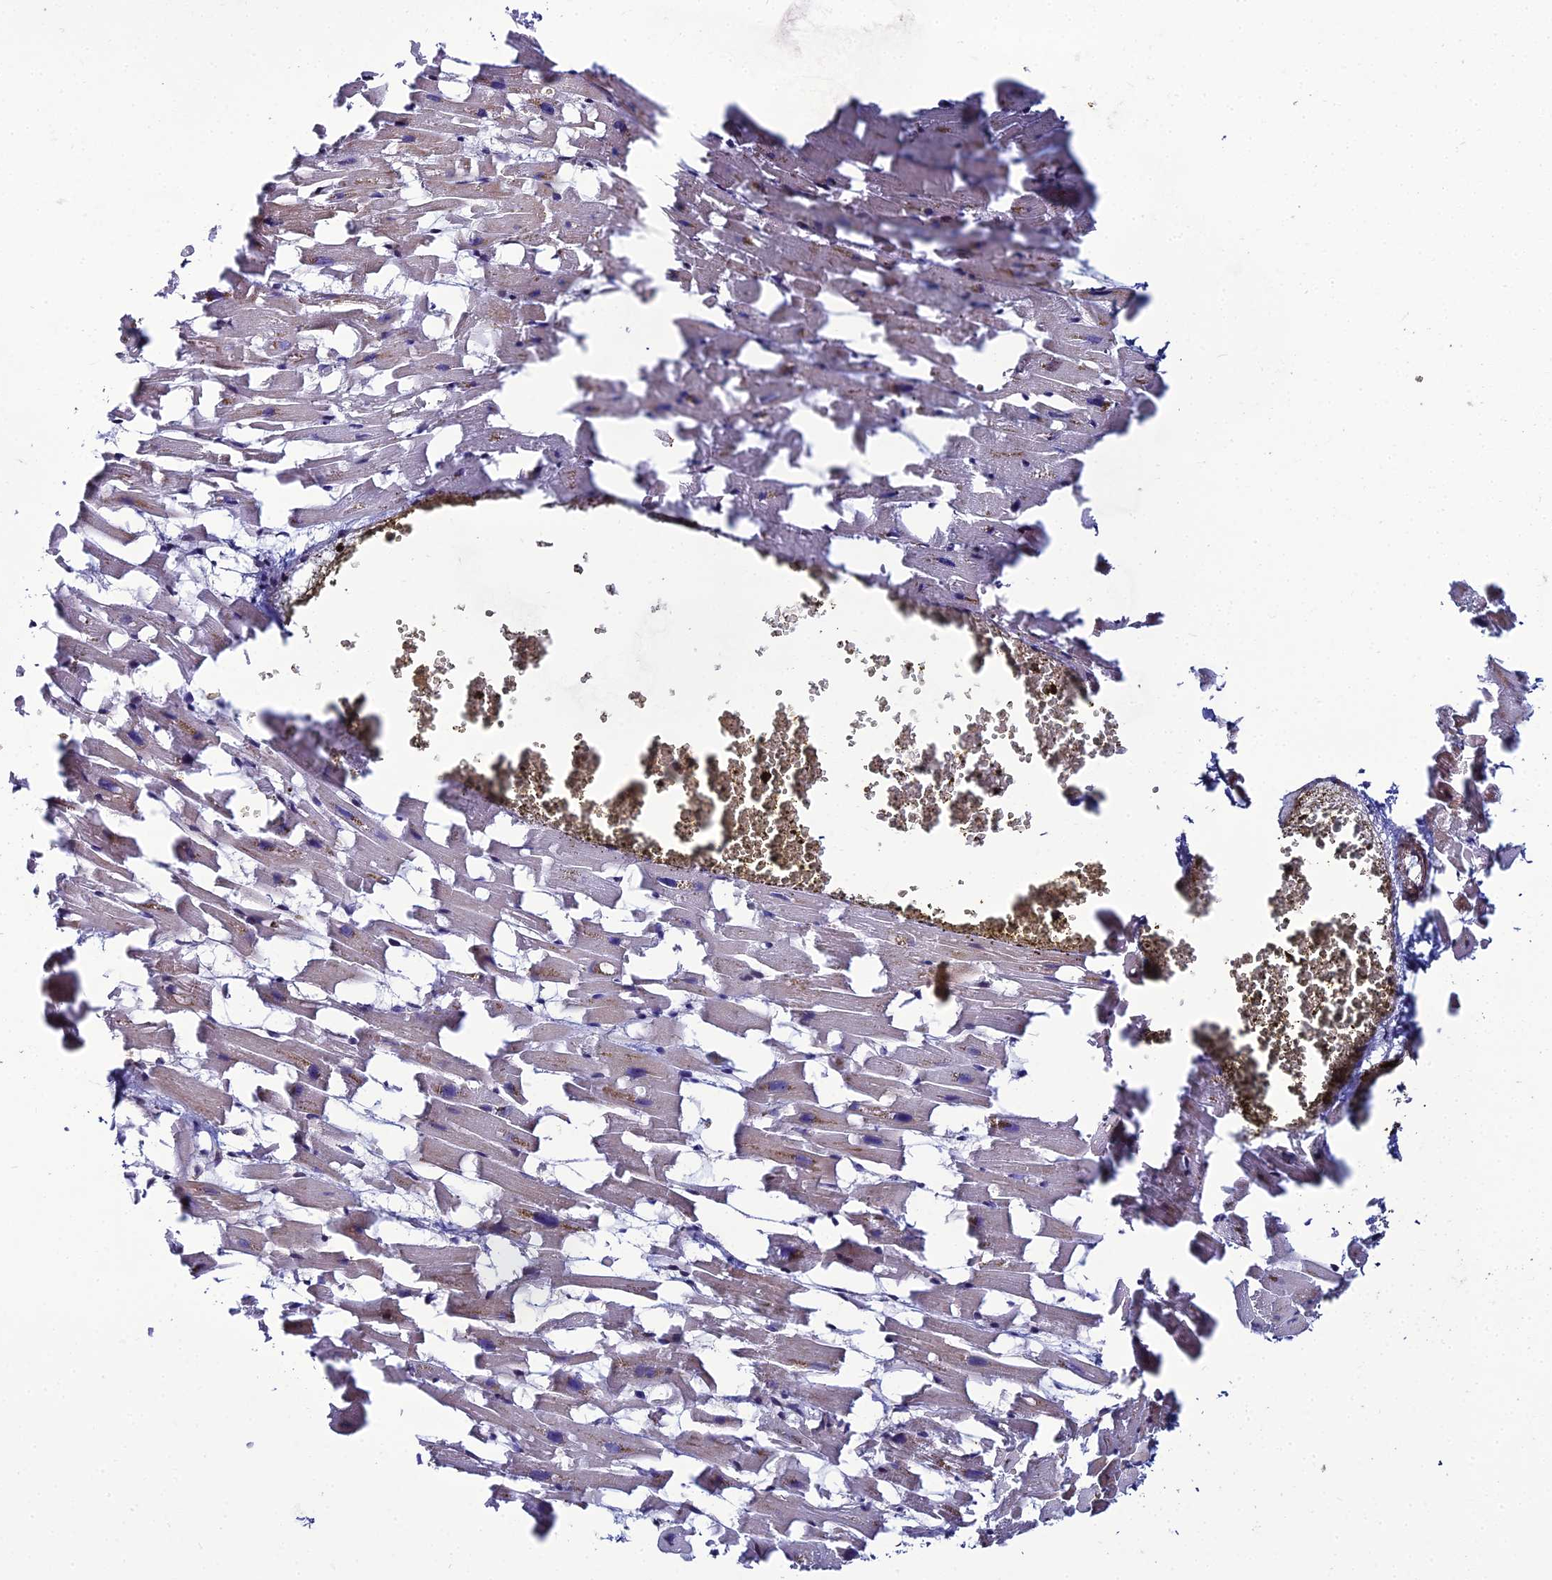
{"staining": {"intensity": "moderate", "quantity": "25%-75%", "location": "cytoplasmic/membranous,nuclear"}, "tissue": "heart muscle", "cell_type": "Cardiomyocytes", "image_type": "normal", "snomed": [{"axis": "morphology", "description": "Normal tissue, NOS"}, {"axis": "topography", "description": "Heart"}], "caption": "Heart muscle stained with DAB (3,3'-diaminobenzidine) immunohistochemistry (IHC) shows medium levels of moderate cytoplasmic/membranous,nuclear positivity in about 25%-75% of cardiomyocytes.", "gene": "ZNF668", "patient": {"sex": "female", "age": 64}}